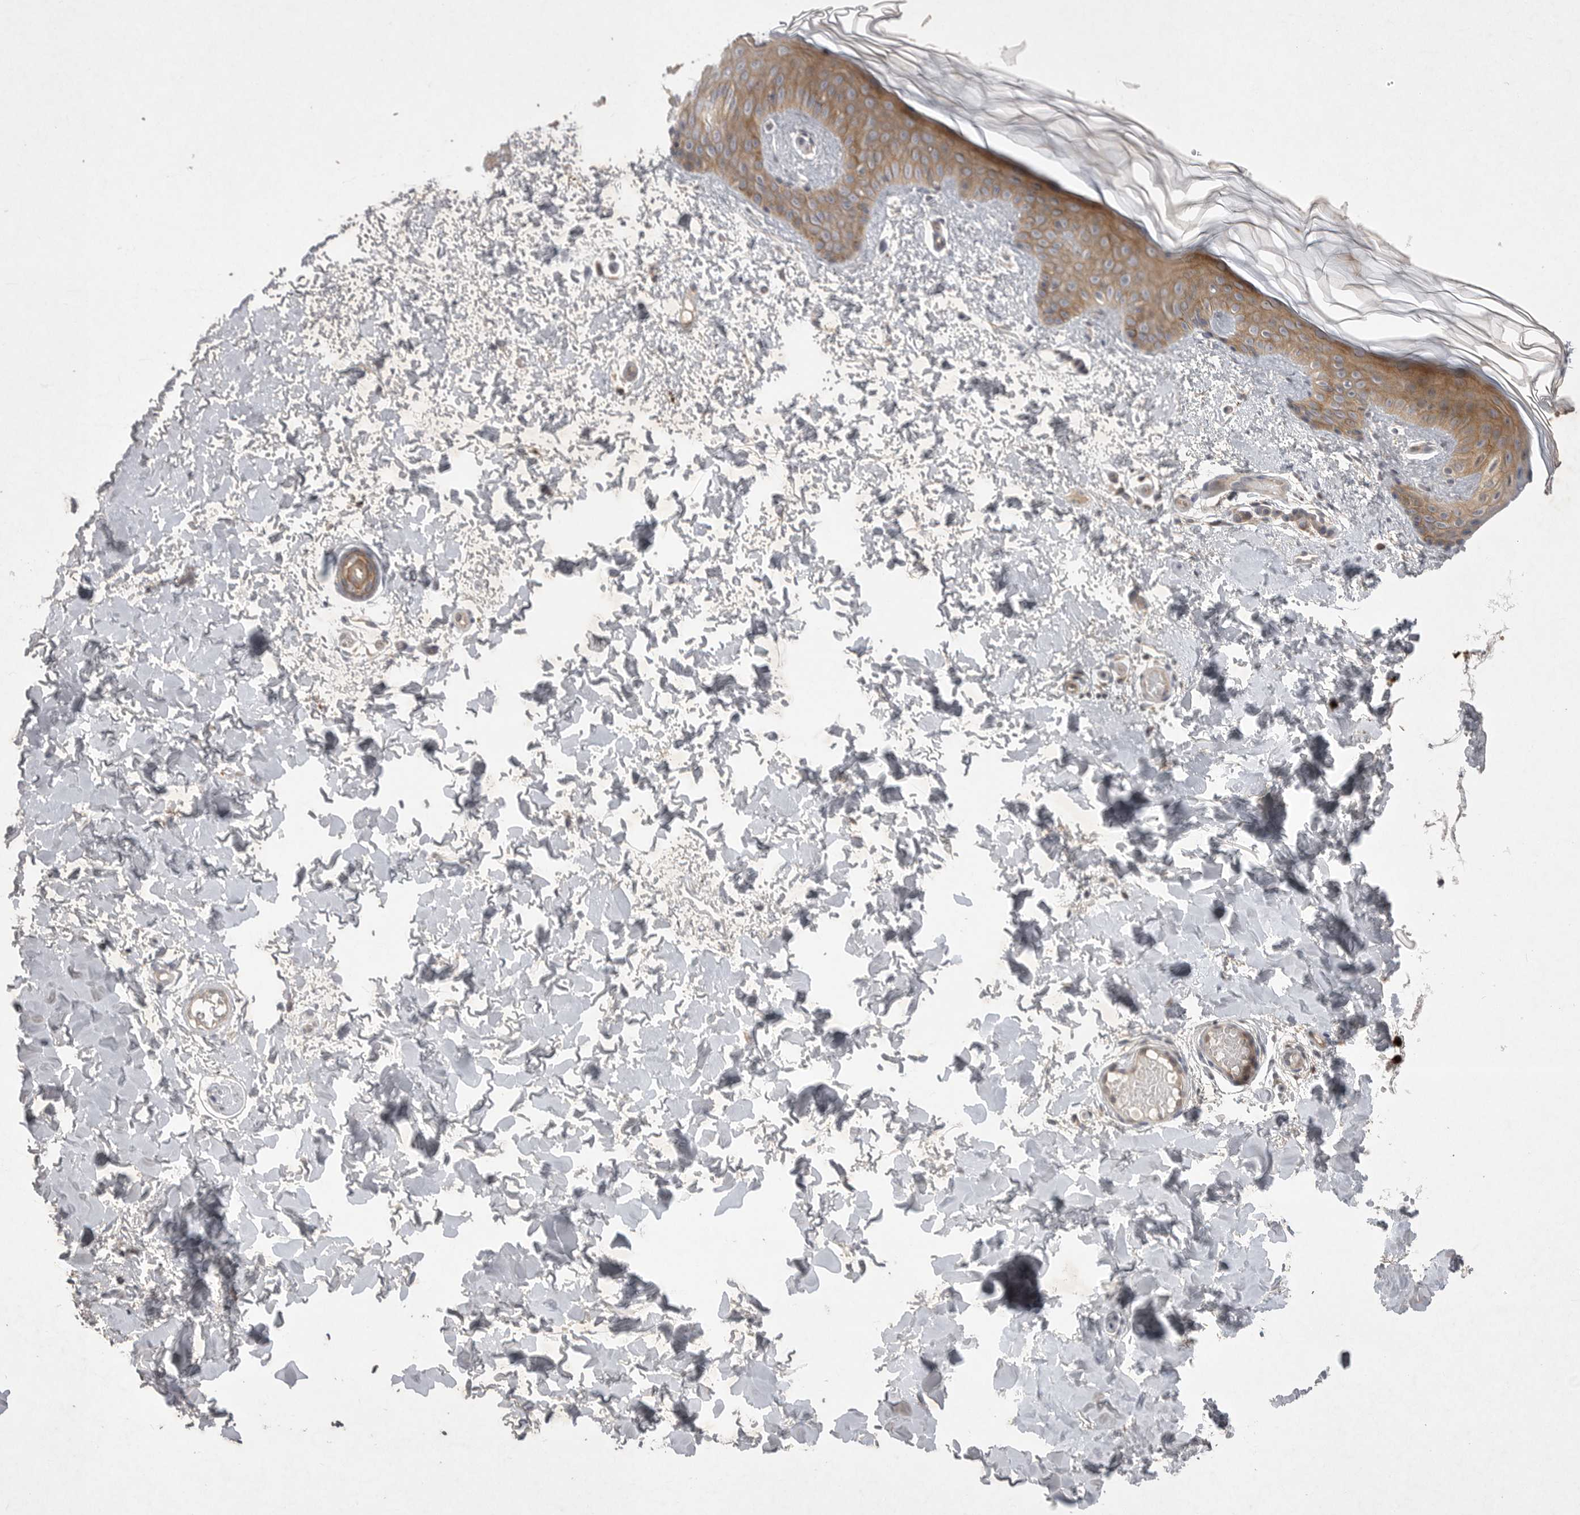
{"staining": {"intensity": "negative", "quantity": "none", "location": "none"}, "tissue": "skin", "cell_type": "Fibroblasts", "image_type": "normal", "snomed": [{"axis": "morphology", "description": "Normal tissue, NOS"}, {"axis": "morphology", "description": "Neoplasm, benign, NOS"}, {"axis": "topography", "description": "Skin"}, {"axis": "topography", "description": "Soft tissue"}], "caption": "IHC image of benign skin: human skin stained with DAB (3,3'-diaminobenzidine) displays no significant protein staining in fibroblasts. The staining was performed using DAB to visualize the protein expression in brown, while the nuclei were stained in blue with hematoxylin (Magnification: 20x).", "gene": "UBE3D", "patient": {"sex": "male", "age": 26}}